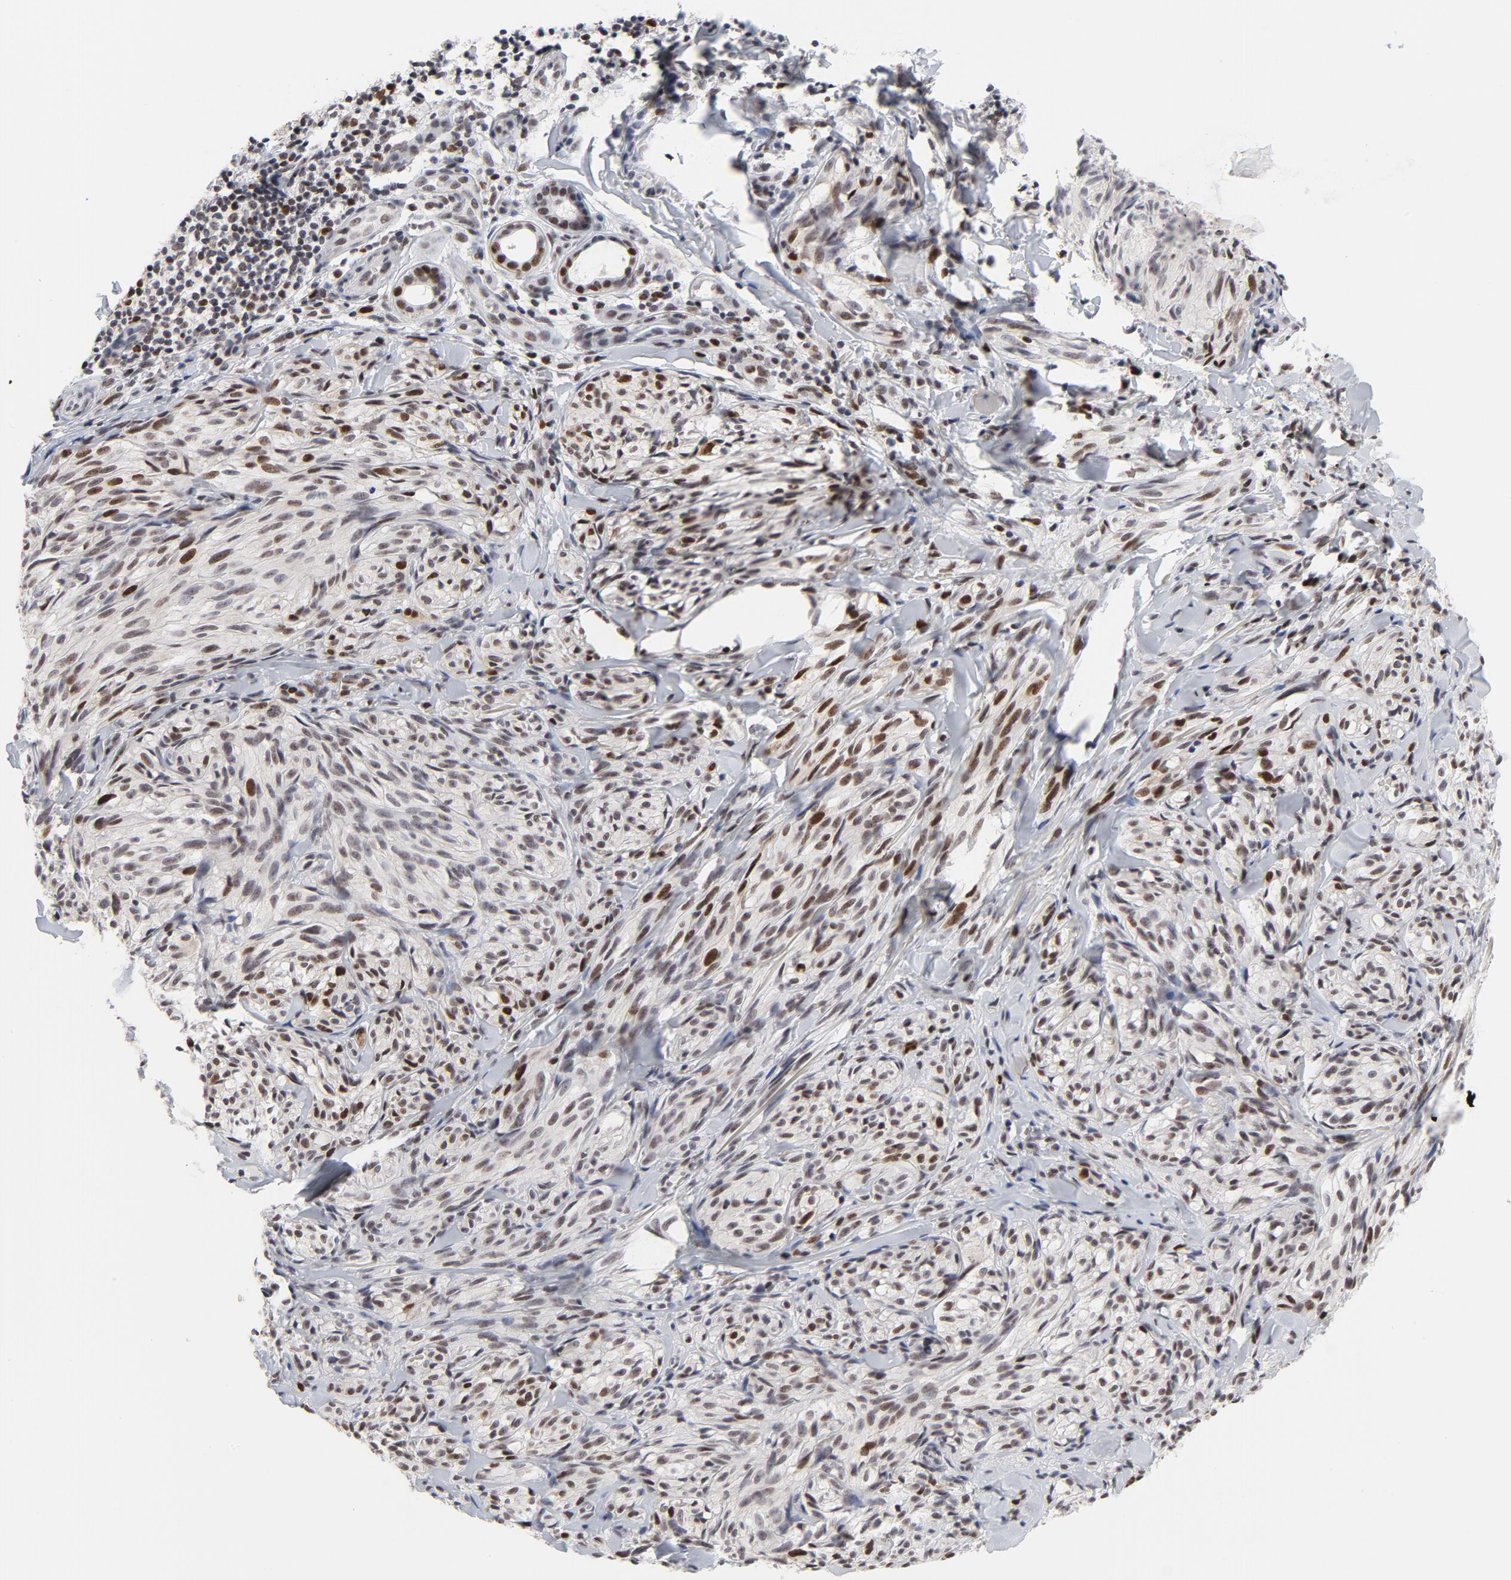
{"staining": {"intensity": "moderate", "quantity": "<25%", "location": "nuclear"}, "tissue": "melanoma", "cell_type": "Tumor cells", "image_type": "cancer", "snomed": [{"axis": "morphology", "description": "Malignant melanoma, Metastatic site"}, {"axis": "topography", "description": "Skin"}], "caption": "Human melanoma stained with a protein marker exhibits moderate staining in tumor cells.", "gene": "RFC4", "patient": {"sex": "female", "age": 66}}